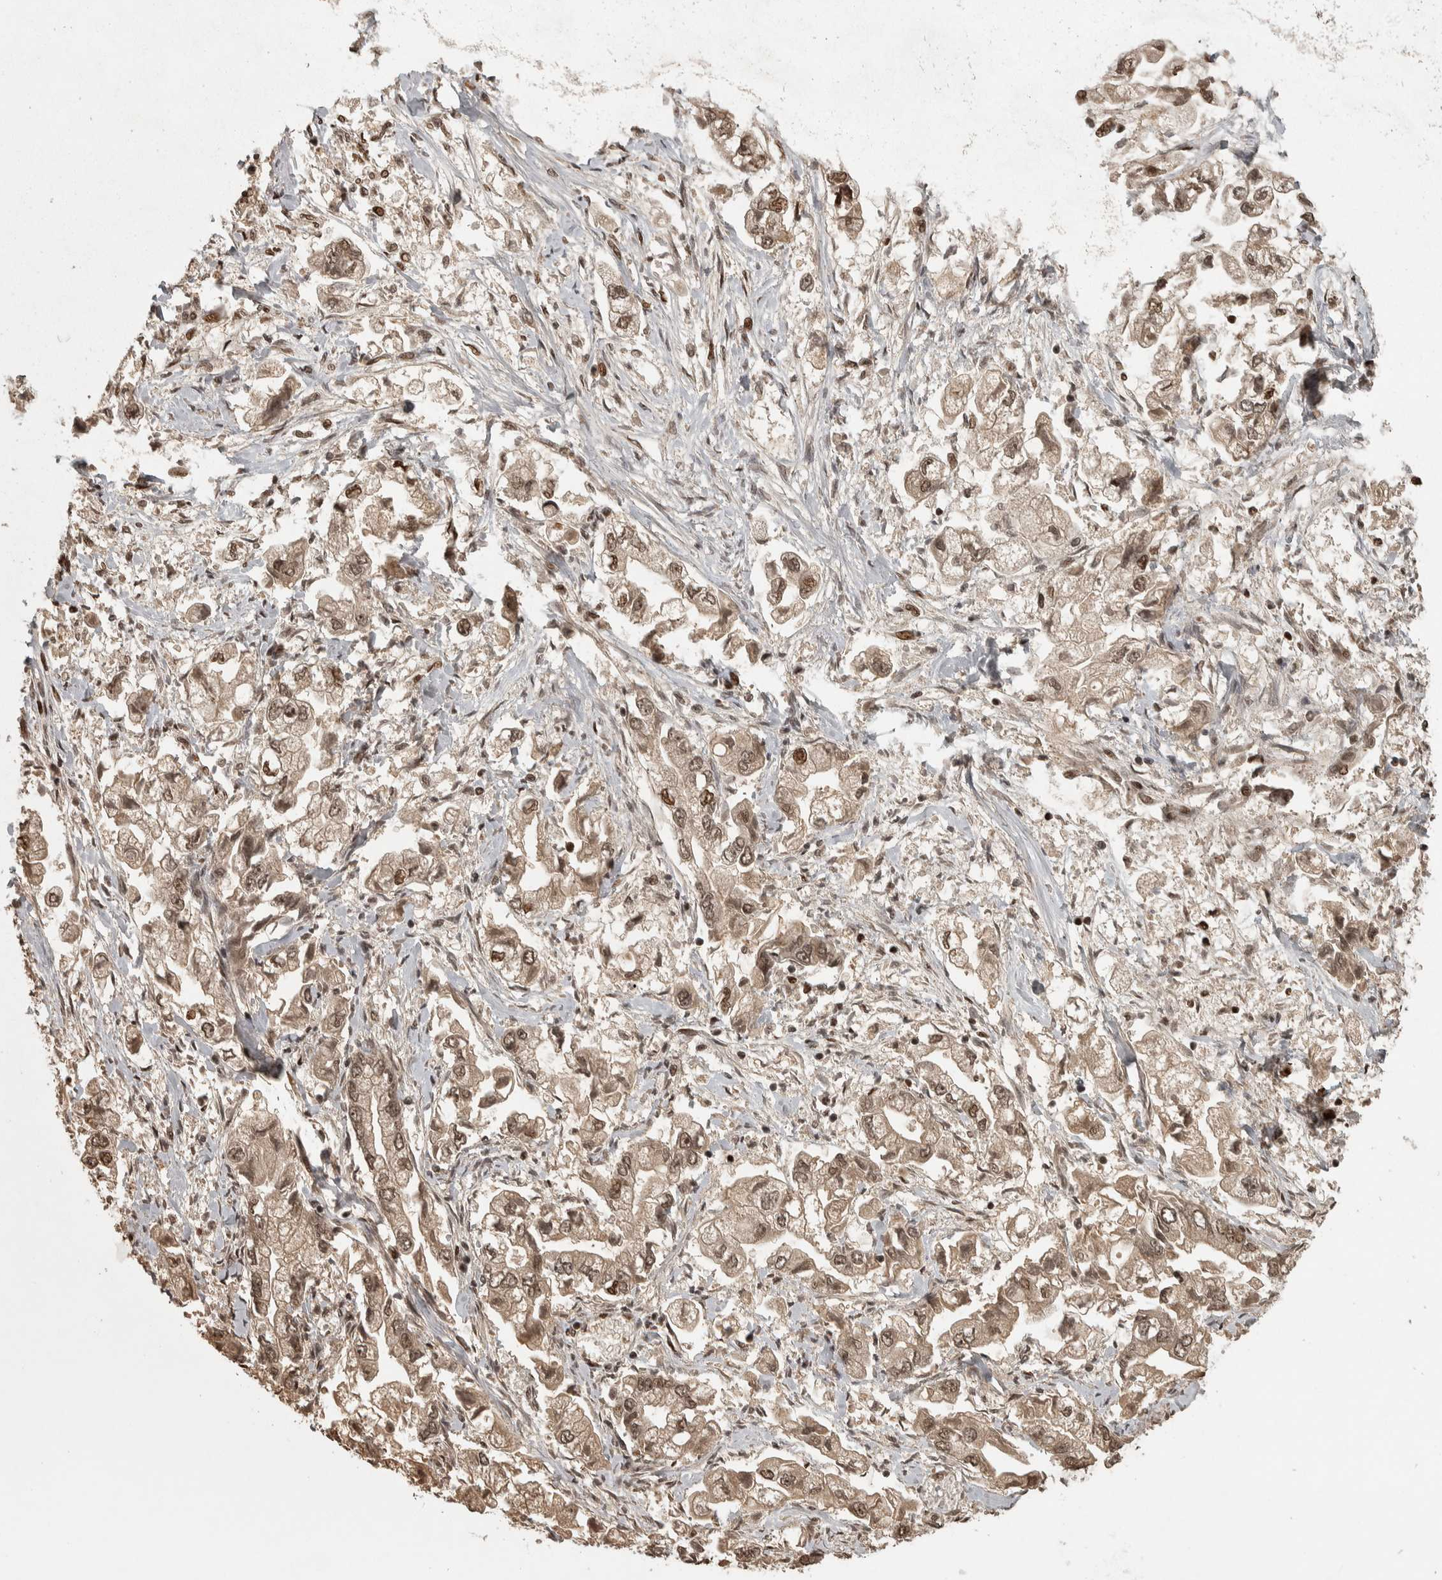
{"staining": {"intensity": "moderate", "quantity": ">75%", "location": "cytoplasmic/membranous,nuclear"}, "tissue": "stomach cancer", "cell_type": "Tumor cells", "image_type": "cancer", "snomed": [{"axis": "morphology", "description": "Normal tissue, NOS"}, {"axis": "morphology", "description": "Adenocarcinoma, NOS"}, {"axis": "topography", "description": "Stomach"}], "caption": "Stomach cancer stained for a protein exhibits moderate cytoplasmic/membranous and nuclear positivity in tumor cells.", "gene": "ZFHX4", "patient": {"sex": "male", "age": 62}}